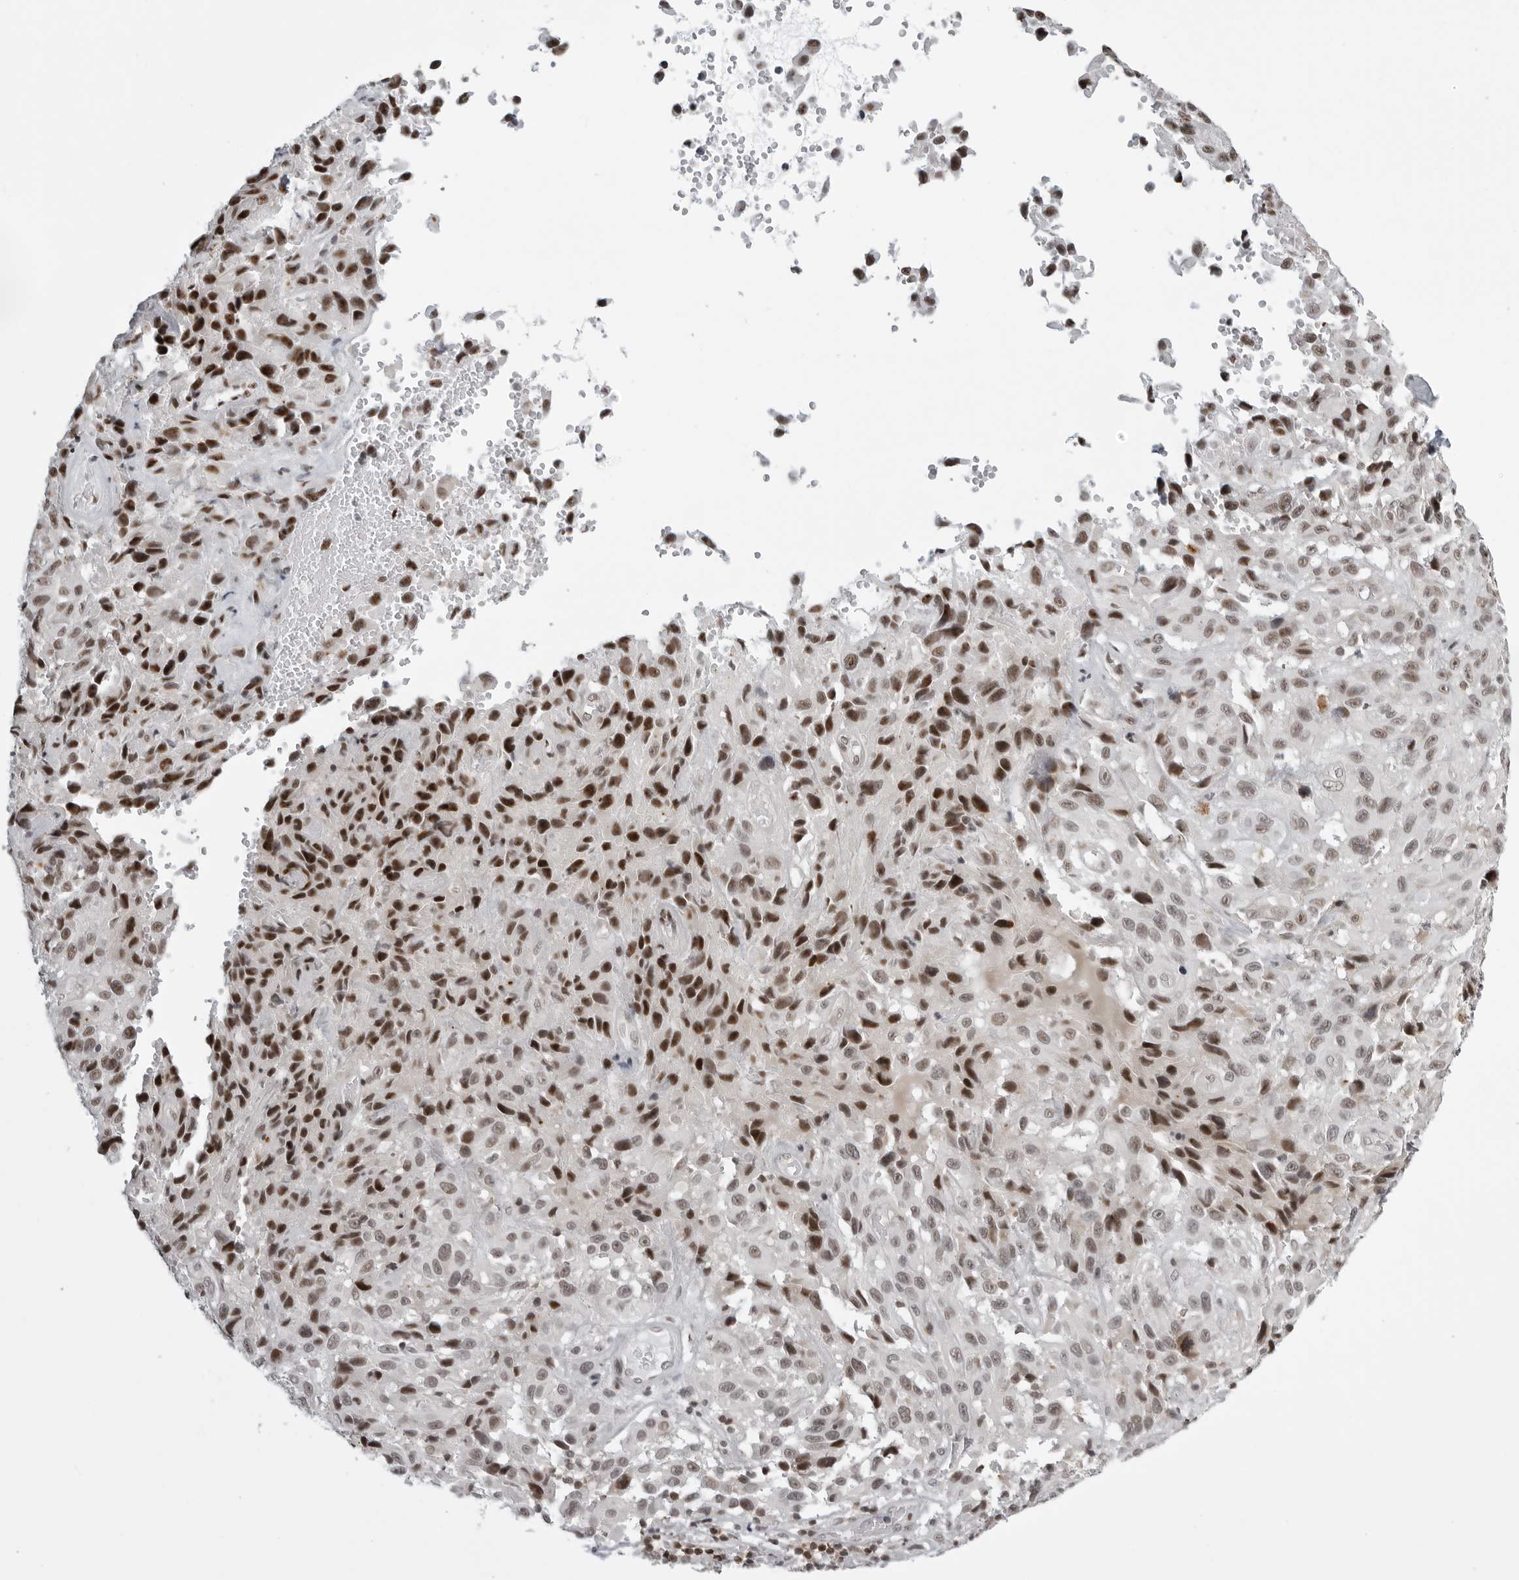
{"staining": {"intensity": "strong", "quantity": "25%-75%", "location": "nuclear"}, "tissue": "melanoma", "cell_type": "Tumor cells", "image_type": "cancer", "snomed": [{"axis": "morphology", "description": "Malignant melanoma, NOS"}, {"axis": "topography", "description": "Skin"}], "caption": "High-power microscopy captured an immunohistochemistry (IHC) histopathology image of malignant melanoma, revealing strong nuclear positivity in about 25%-75% of tumor cells.", "gene": "WRAP53", "patient": {"sex": "male", "age": 66}}